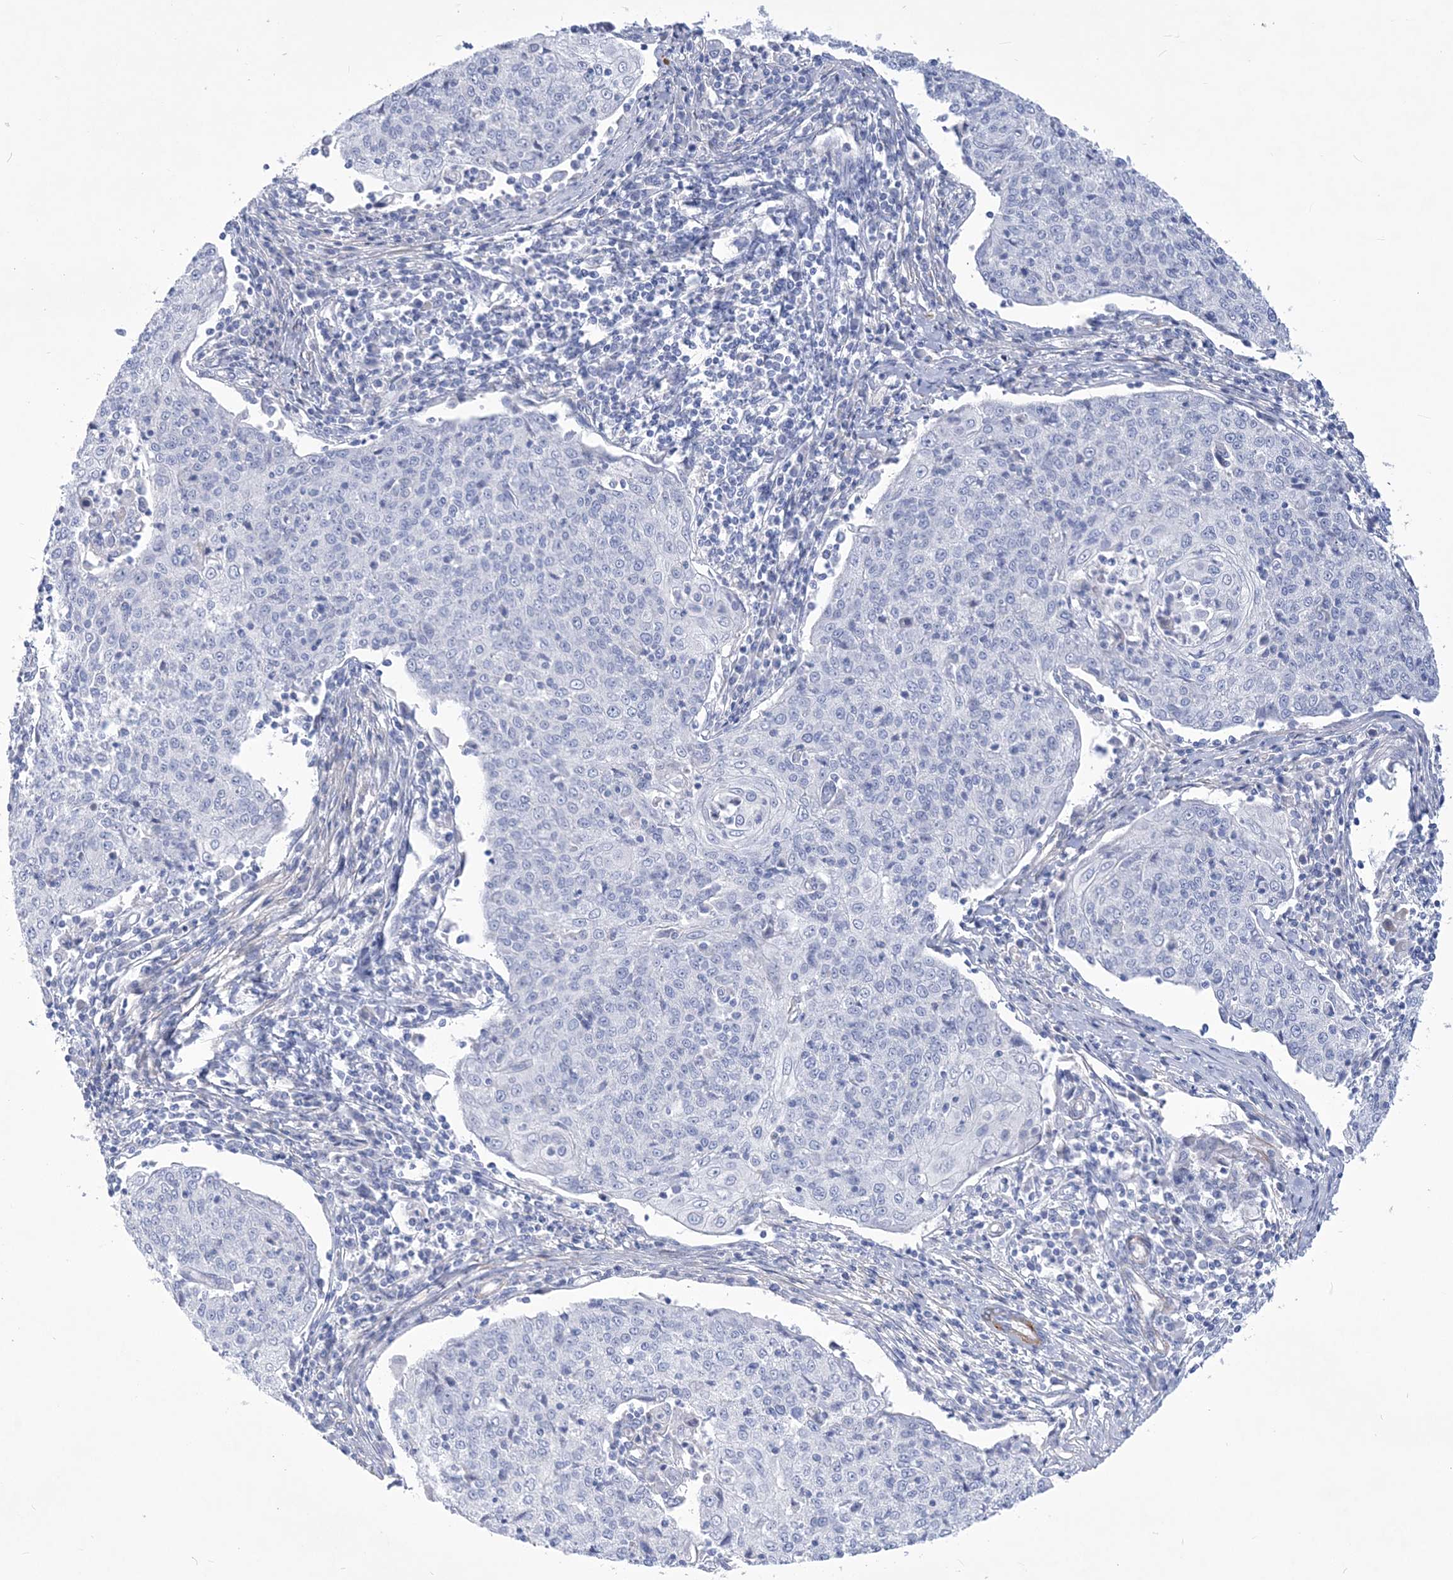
{"staining": {"intensity": "negative", "quantity": "none", "location": "none"}, "tissue": "cervical cancer", "cell_type": "Tumor cells", "image_type": "cancer", "snomed": [{"axis": "morphology", "description": "Squamous cell carcinoma, NOS"}, {"axis": "topography", "description": "Cervix"}], "caption": "This is an immunohistochemistry (IHC) histopathology image of human cervical cancer. There is no expression in tumor cells.", "gene": "WDR74", "patient": {"sex": "female", "age": 48}}